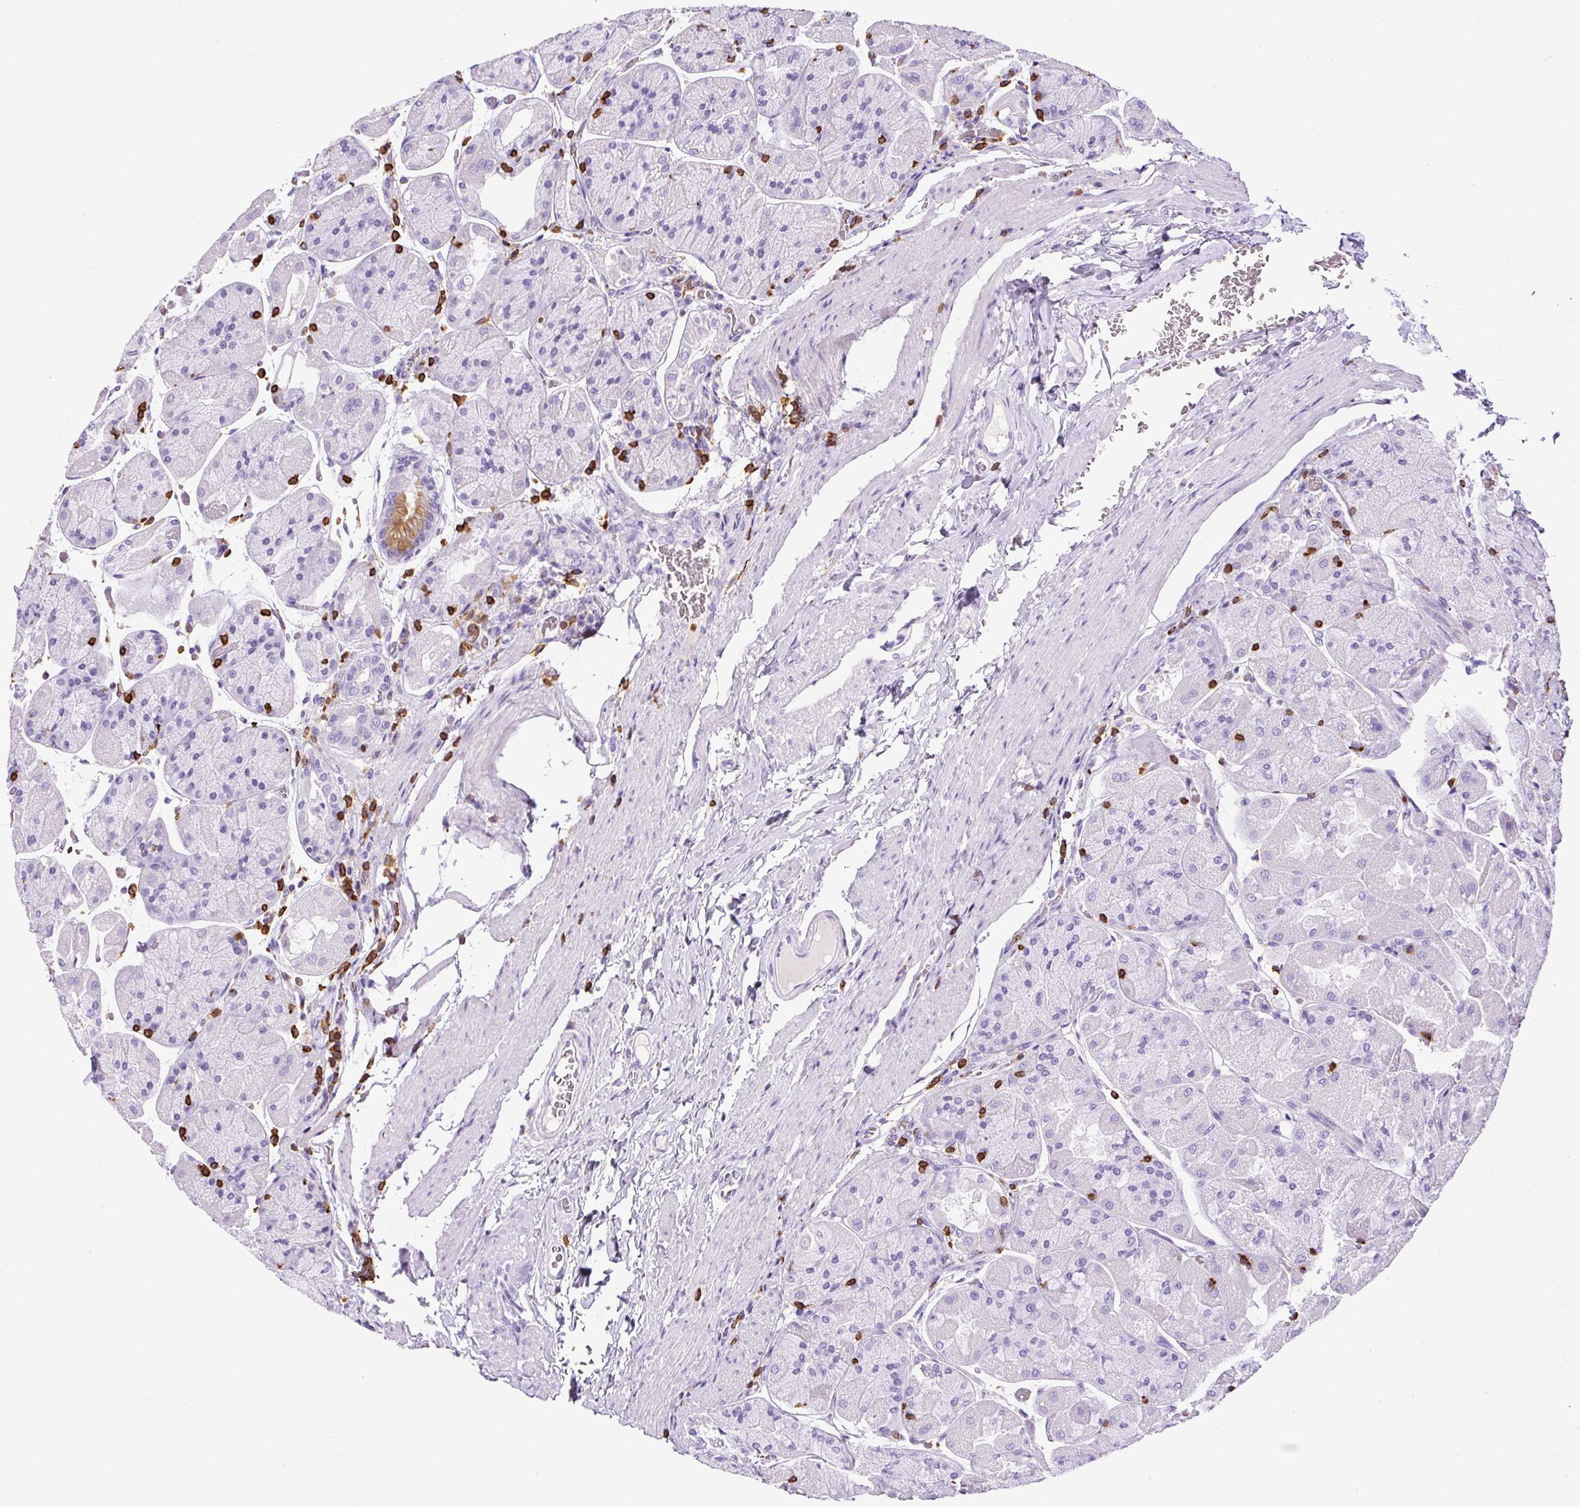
{"staining": {"intensity": "moderate", "quantity": "<25%", "location": "cytoplasmic/membranous"}, "tissue": "stomach", "cell_type": "Glandular cells", "image_type": "normal", "snomed": [{"axis": "morphology", "description": "Normal tissue, NOS"}, {"axis": "topography", "description": "Stomach"}], "caption": "Glandular cells demonstrate moderate cytoplasmic/membranous positivity in about <25% of cells in unremarkable stomach.", "gene": "FAM228B", "patient": {"sex": "female", "age": 61}}